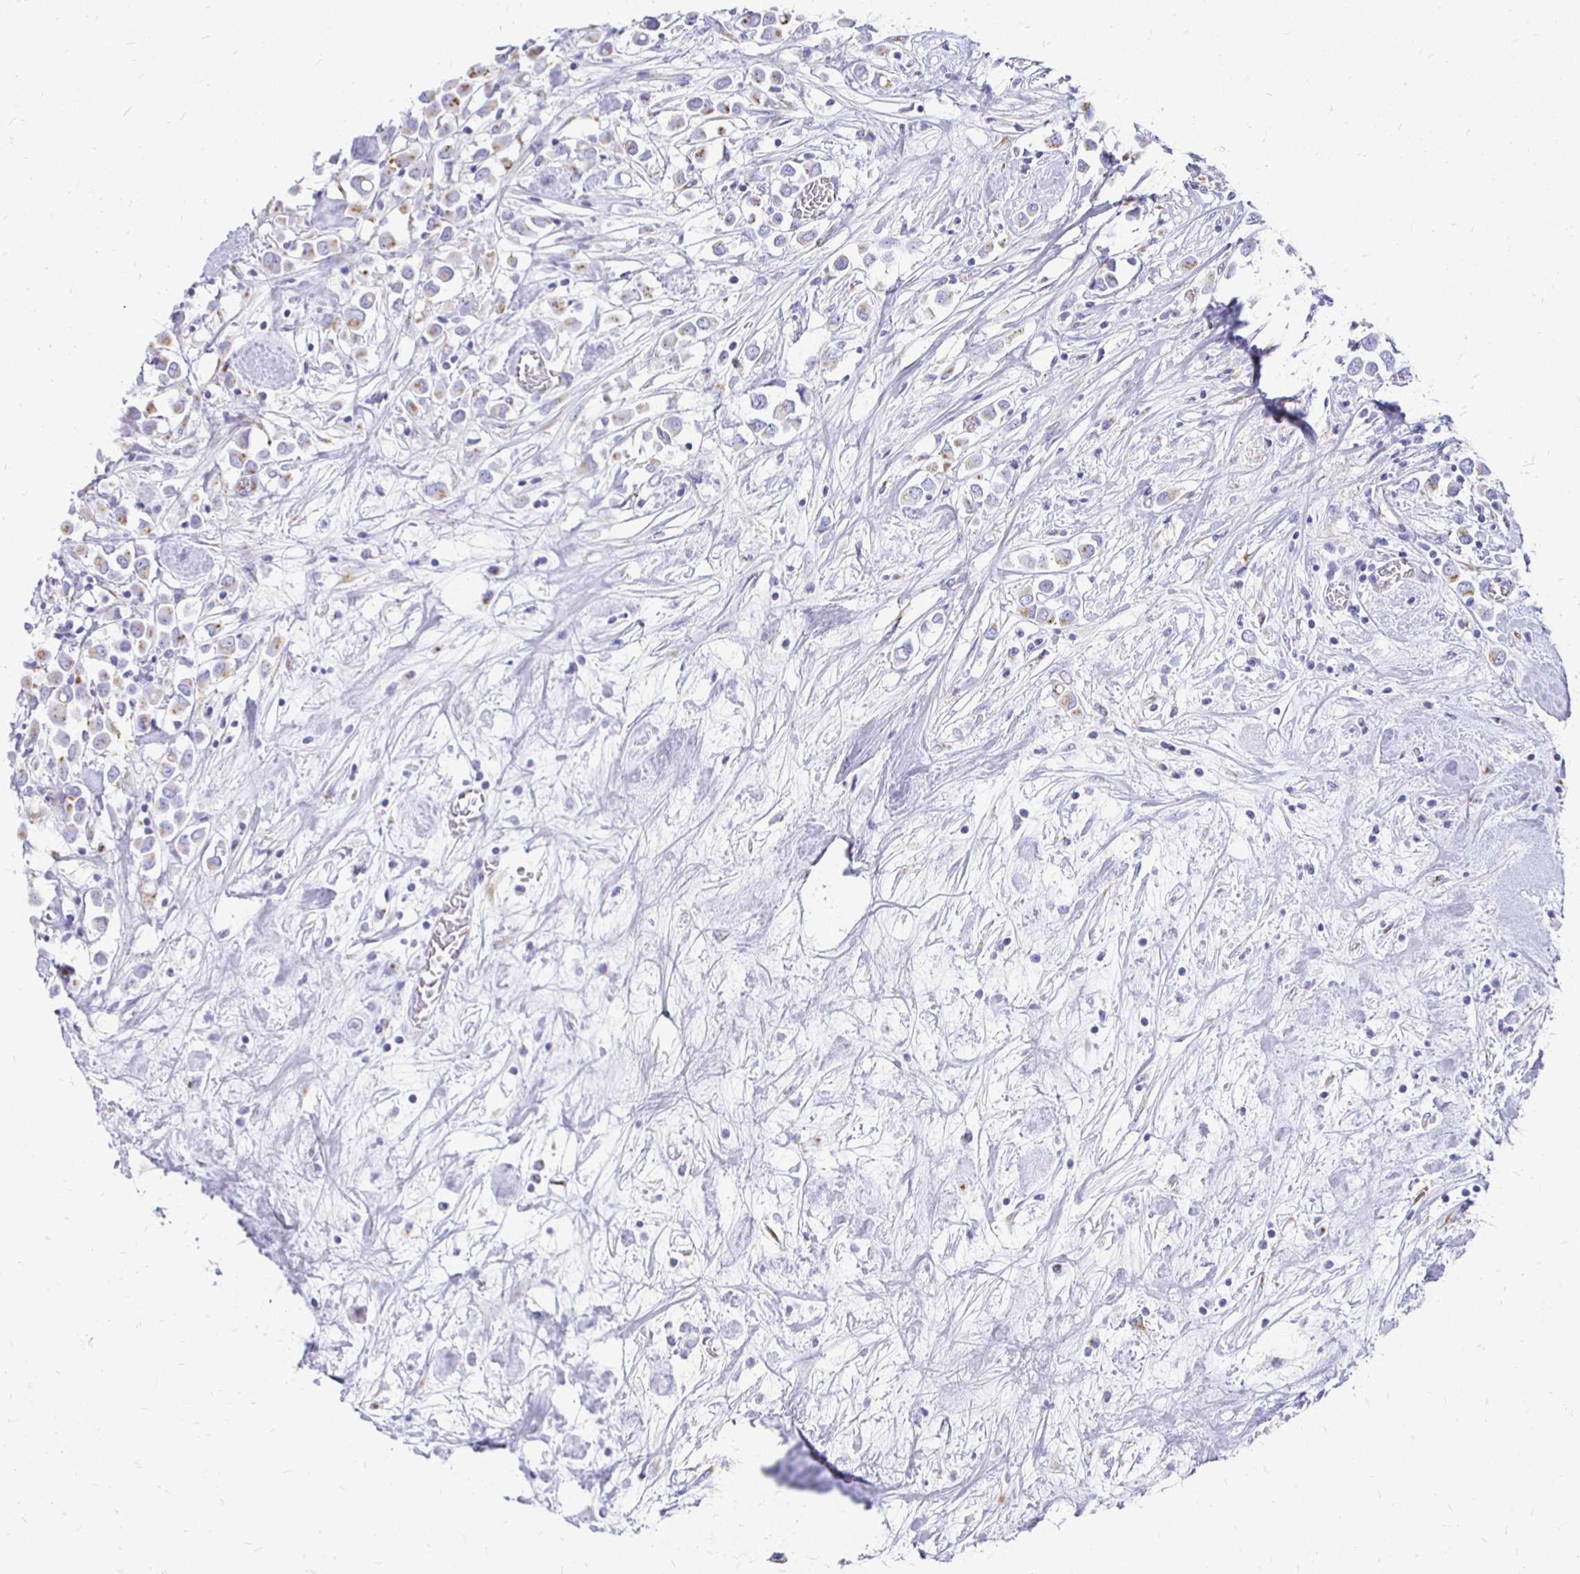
{"staining": {"intensity": "weak", "quantity": "<25%", "location": "cytoplasmic/membranous"}, "tissue": "breast cancer", "cell_type": "Tumor cells", "image_type": "cancer", "snomed": [{"axis": "morphology", "description": "Duct carcinoma"}, {"axis": "topography", "description": "Breast"}], "caption": "This micrograph is of invasive ductal carcinoma (breast) stained with immunohistochemistry (IHC) to label a protein in brown with the nuclei are counter-stained blue. There is no positivity in tumor cells. Brightfield microscopy of IHC stained with DAB (brown) and hematoxylin (blue), captured at high magnification.", "gene": "PAGE4", "patient": {"sex": "female", "age": 61}}